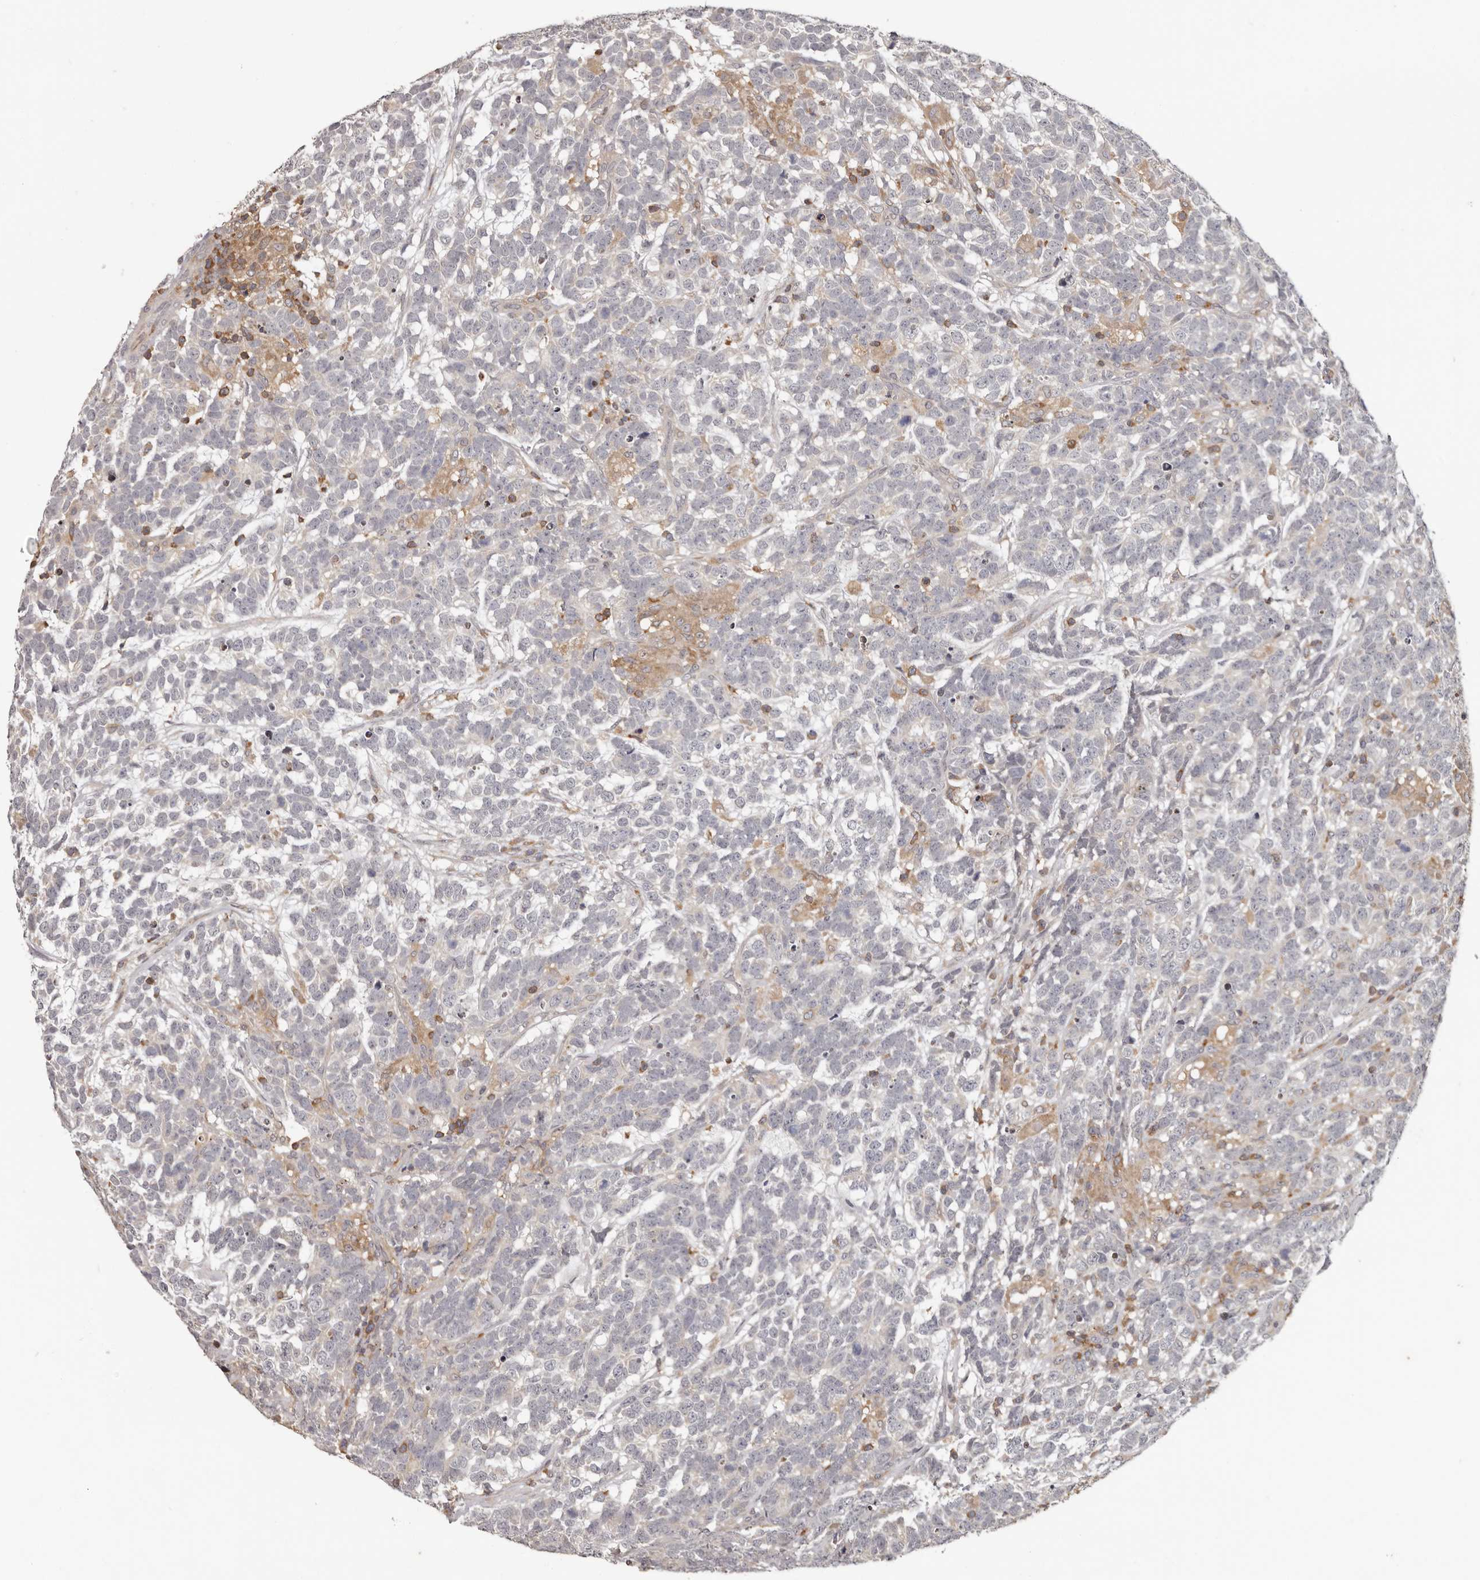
{"staining": {"intensity": "negative", "quantity": "none", "location": "none"}, "tissue": "testis cancer", "cell_type": "Tumor cells", "image_type": "cancer", "snomed": [{"axis": "morphology", "description": "Carcinoma, Embryonal, NOS"}, {"axis": "topography", "description": "Testis"}], "caption": "Human testis cancer (embryonal carcinoma) stained for a protein using immunohistochemistry (IHC) reveals no positivity in tumor cells.", "gene": "ANKRD44", "patient": {"sex": "male", "age": 26}}